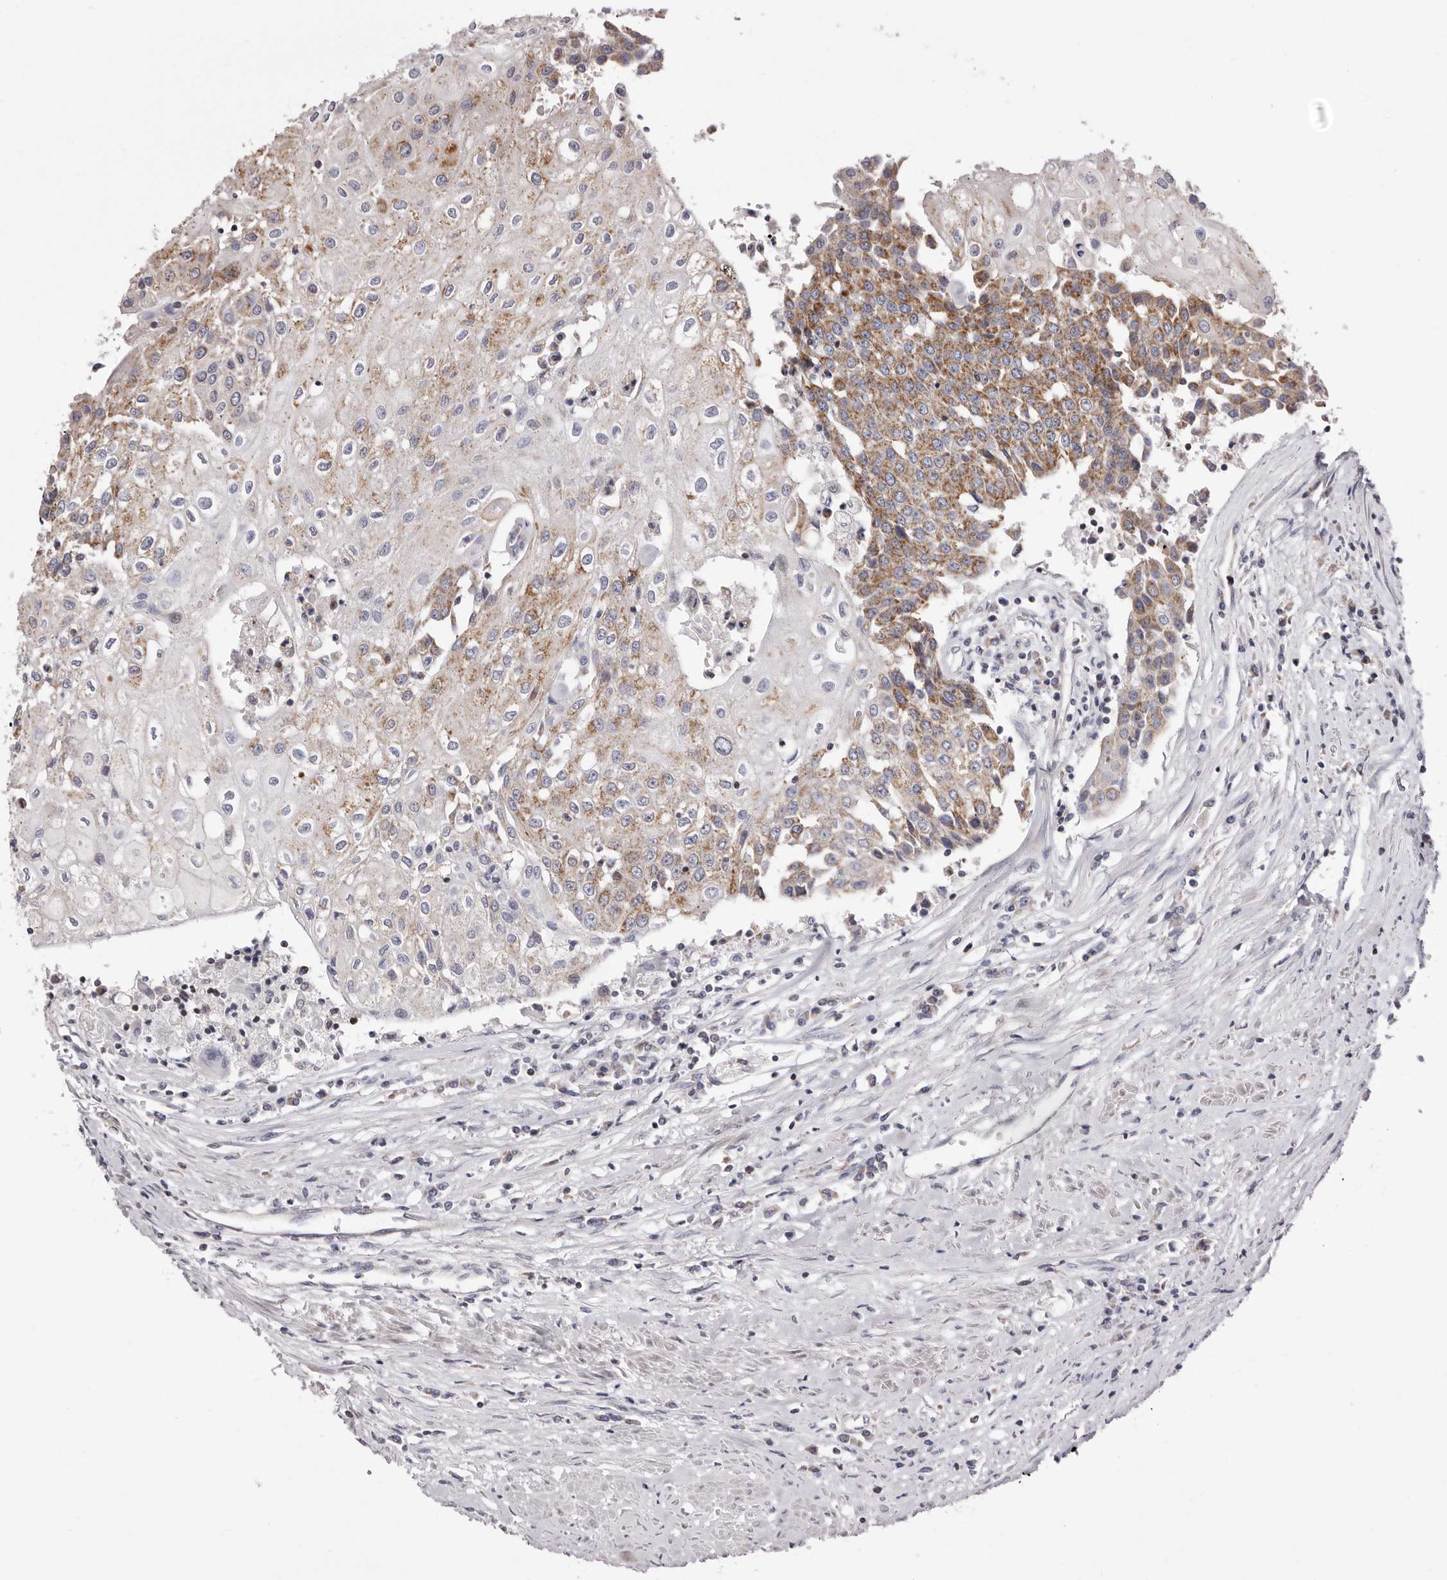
{"staining": {"intensity": "moderate", "quantity": "25%-75%", "location": "cytoplasmic/membranous"}, "tissue": "urothelial cancer", "cell_type": "Tumor cells", "image_type": "cancer", "snomed": [{"axis": "morphology", "description": "Urothelial carcinoma, High grade"}, {"axis": "topography", "description": "Urinary bladder"}], "caption": "Protein expression analysis of human high-grade urothelial carcinoma reveals moderate cytoplasmic/membranous positivity in approximately 25%-75% of tumor cells. The staining was performed using DAB (3,3'-diaminobenzidine), with brown indicating positive protein expression. Nuclei are stained blue with hematoxylin.", "gene": "TIMM17B", "patient": {"sex": "female", "age": 85}}